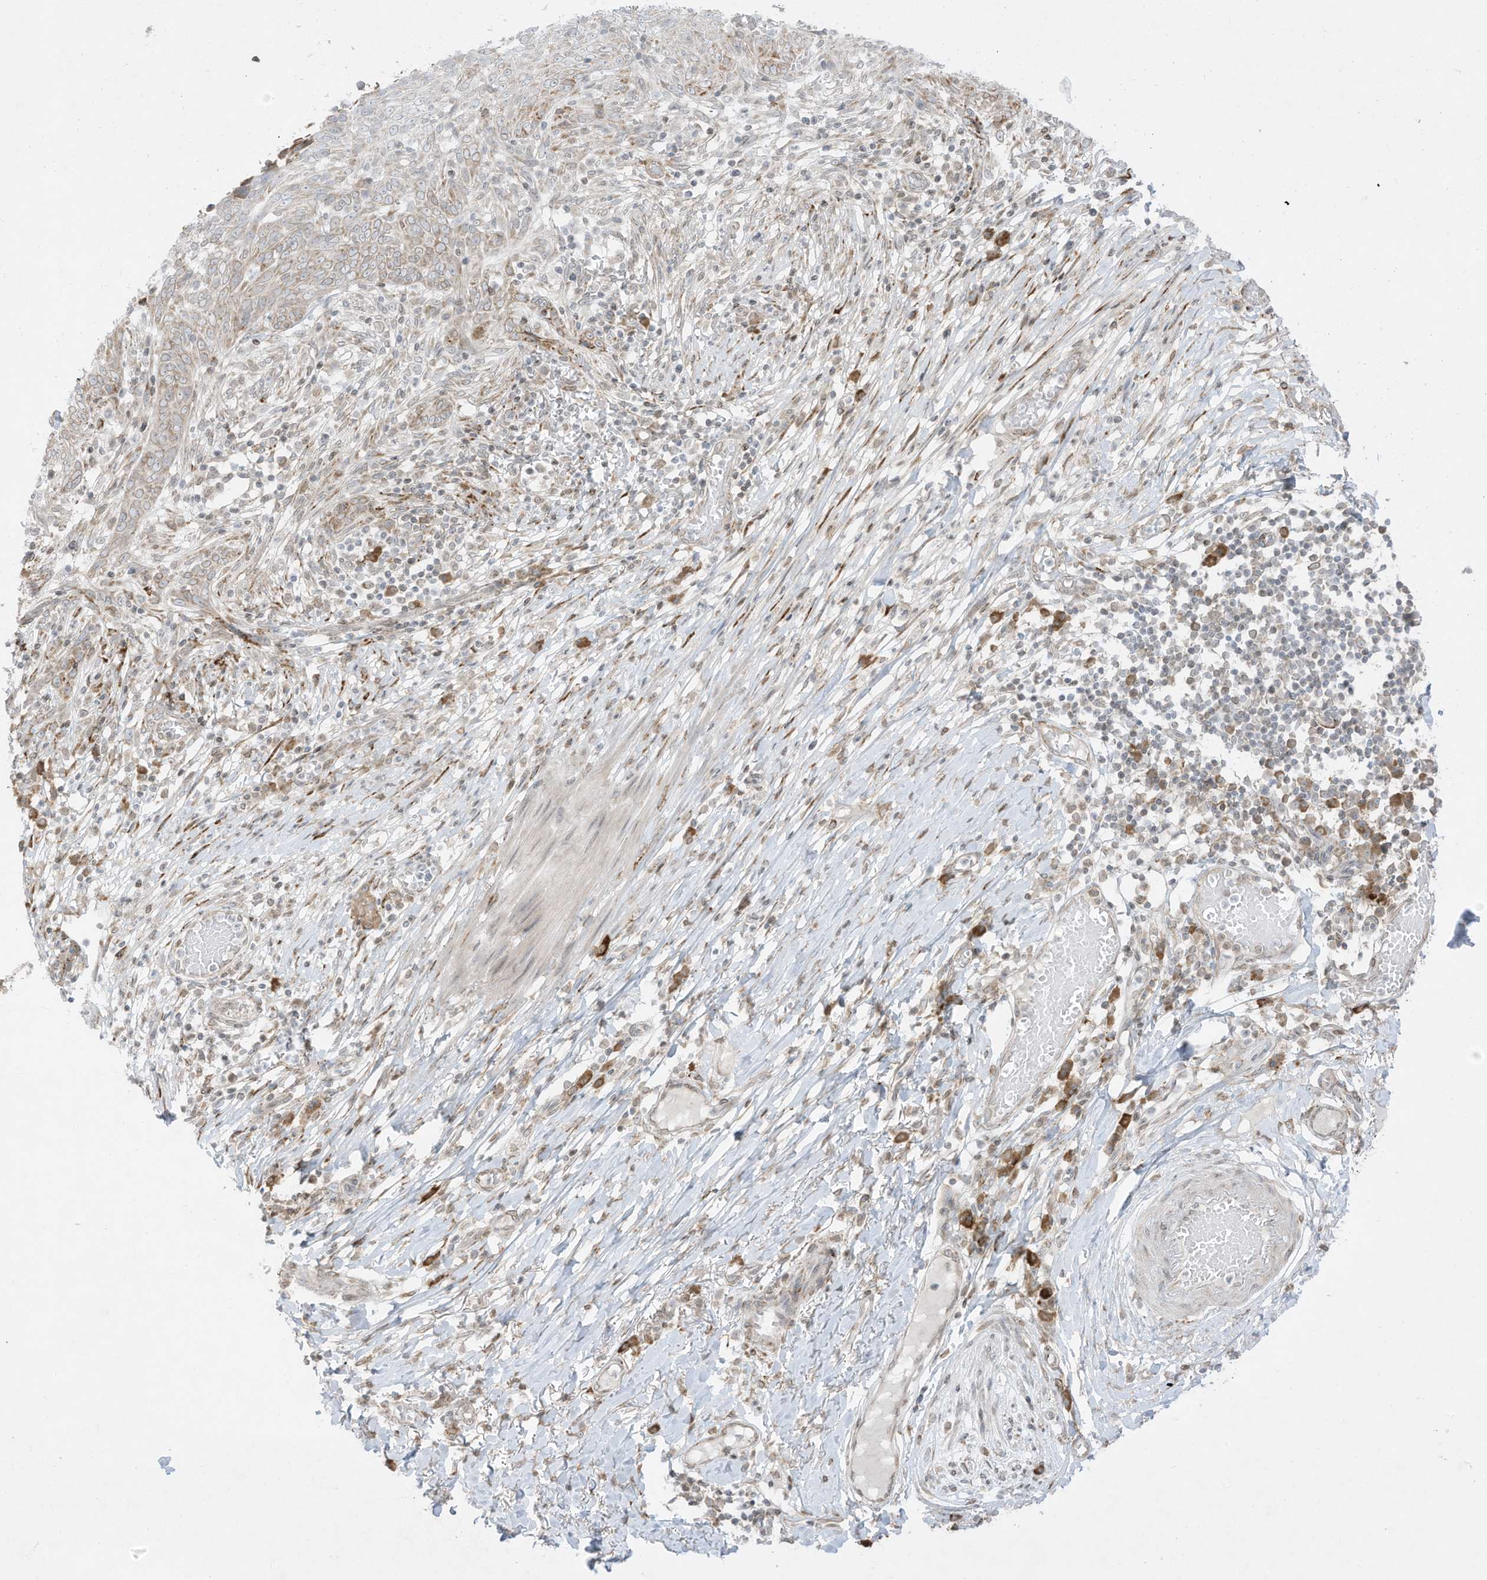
{"staining": {"intensity": "negative", "quantity": "none", "location": "none"}, "tissue": "skin cancer", "cell_type": "Tumor cells", "image_type": "cancer", "snomed": [{"axis": "morphology", "description": "Normal tissue, NOS"}, {"axis": "morphology", "description": "Basal cell carcinoma"}, {"axis": "topography", "description": "Skin"}], "caption": "This is an IHC photomicrograph of human skin cancer (basal cell carcinoma). There is no positivity in tumor cells.", "gene": "PTK6", "patient": {"sex": "male", "age": 64}}